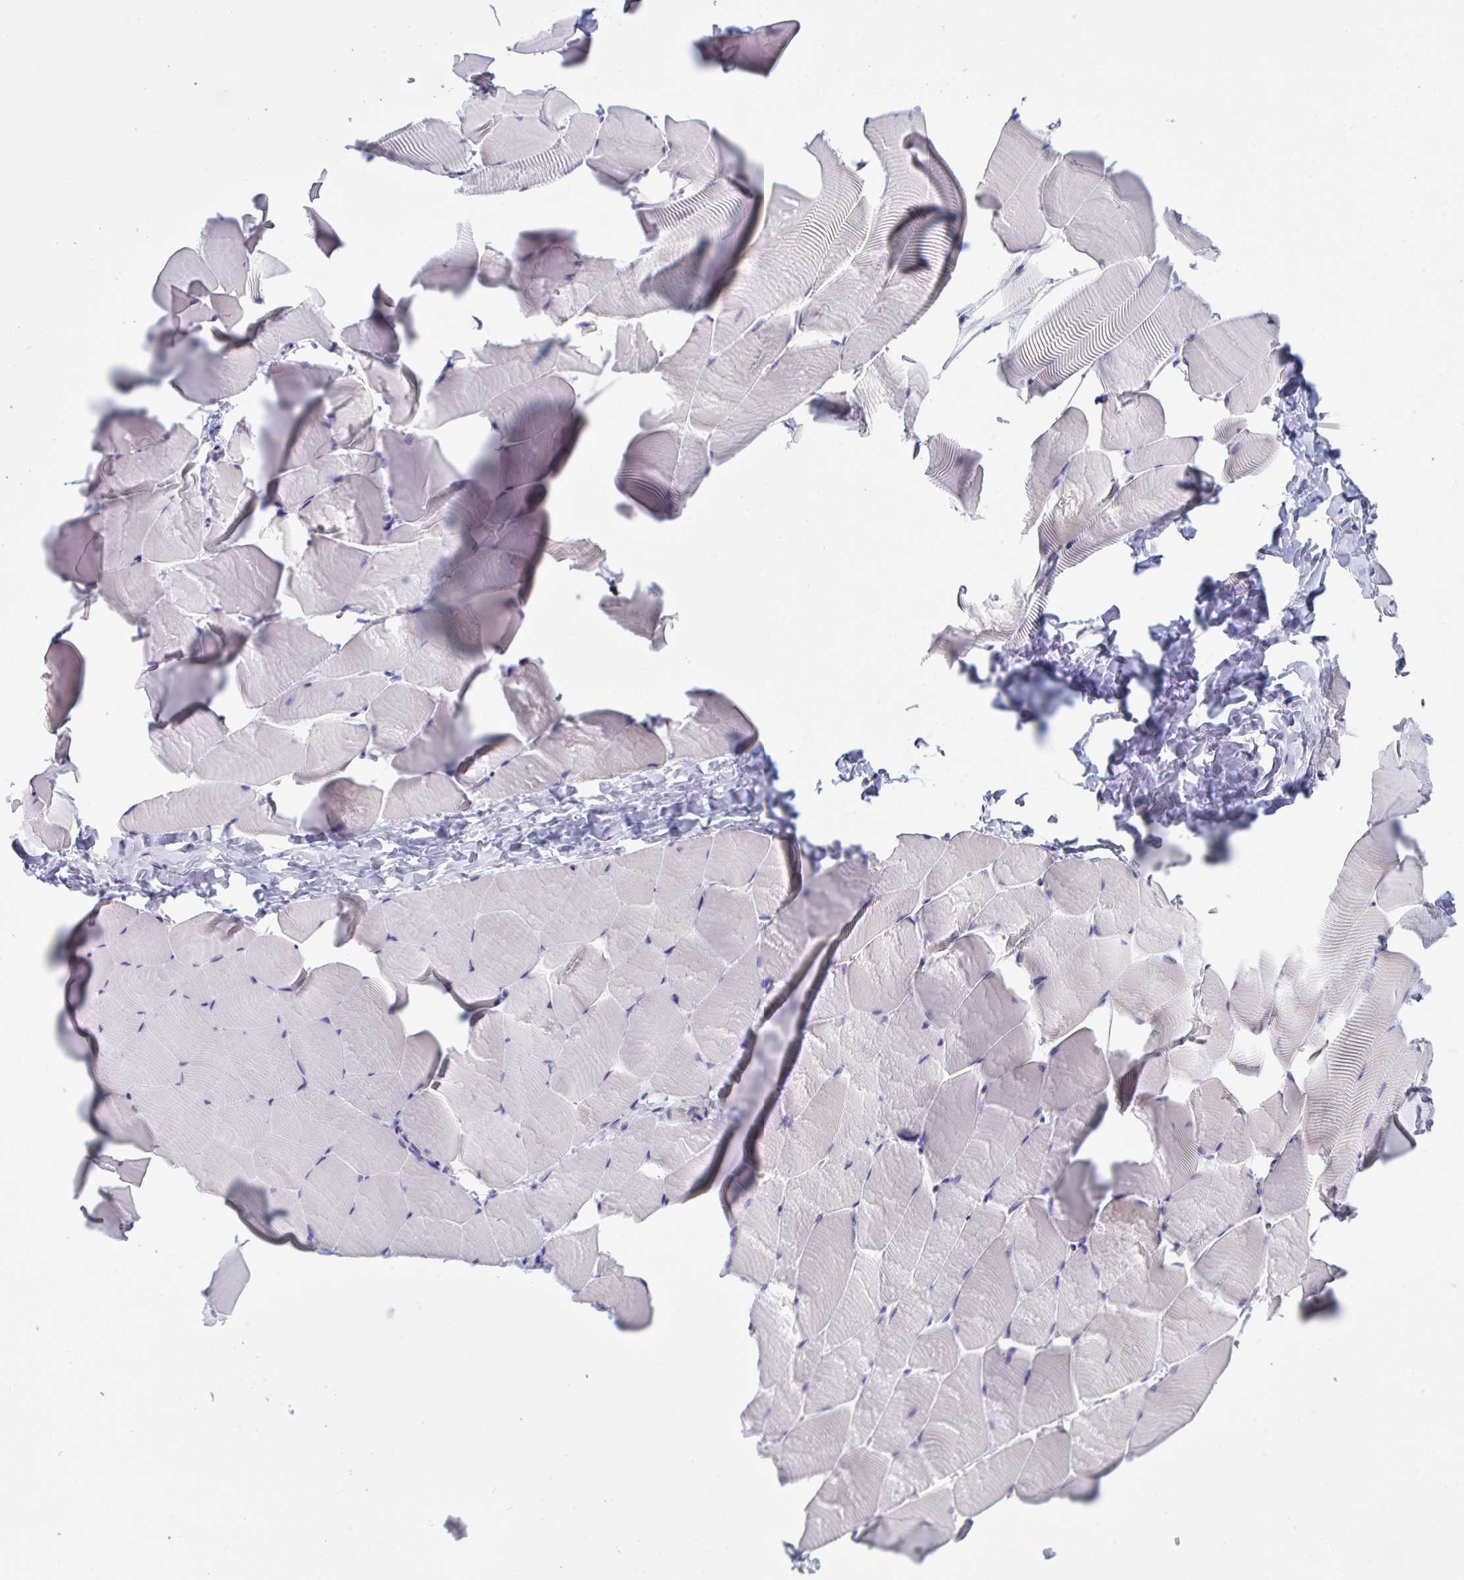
{"staining": {"intensity": "negative", "quantity": "none", "location": "none"}, "tissue": "skeletal muscle", "cell_type": "Myocytes", "image_type": "normal", "snomed": [{"axis": "morphology", "description": "Normal tissue, NOS"}, {"axis": "topography", "description": "Skeletal muscle"}], "caption": "Protein analysis of benign skeletal muscle displays no significant expression in myocytes.", "gene": "MS4A14", "patient": {"sex": "male", "age": 25}}